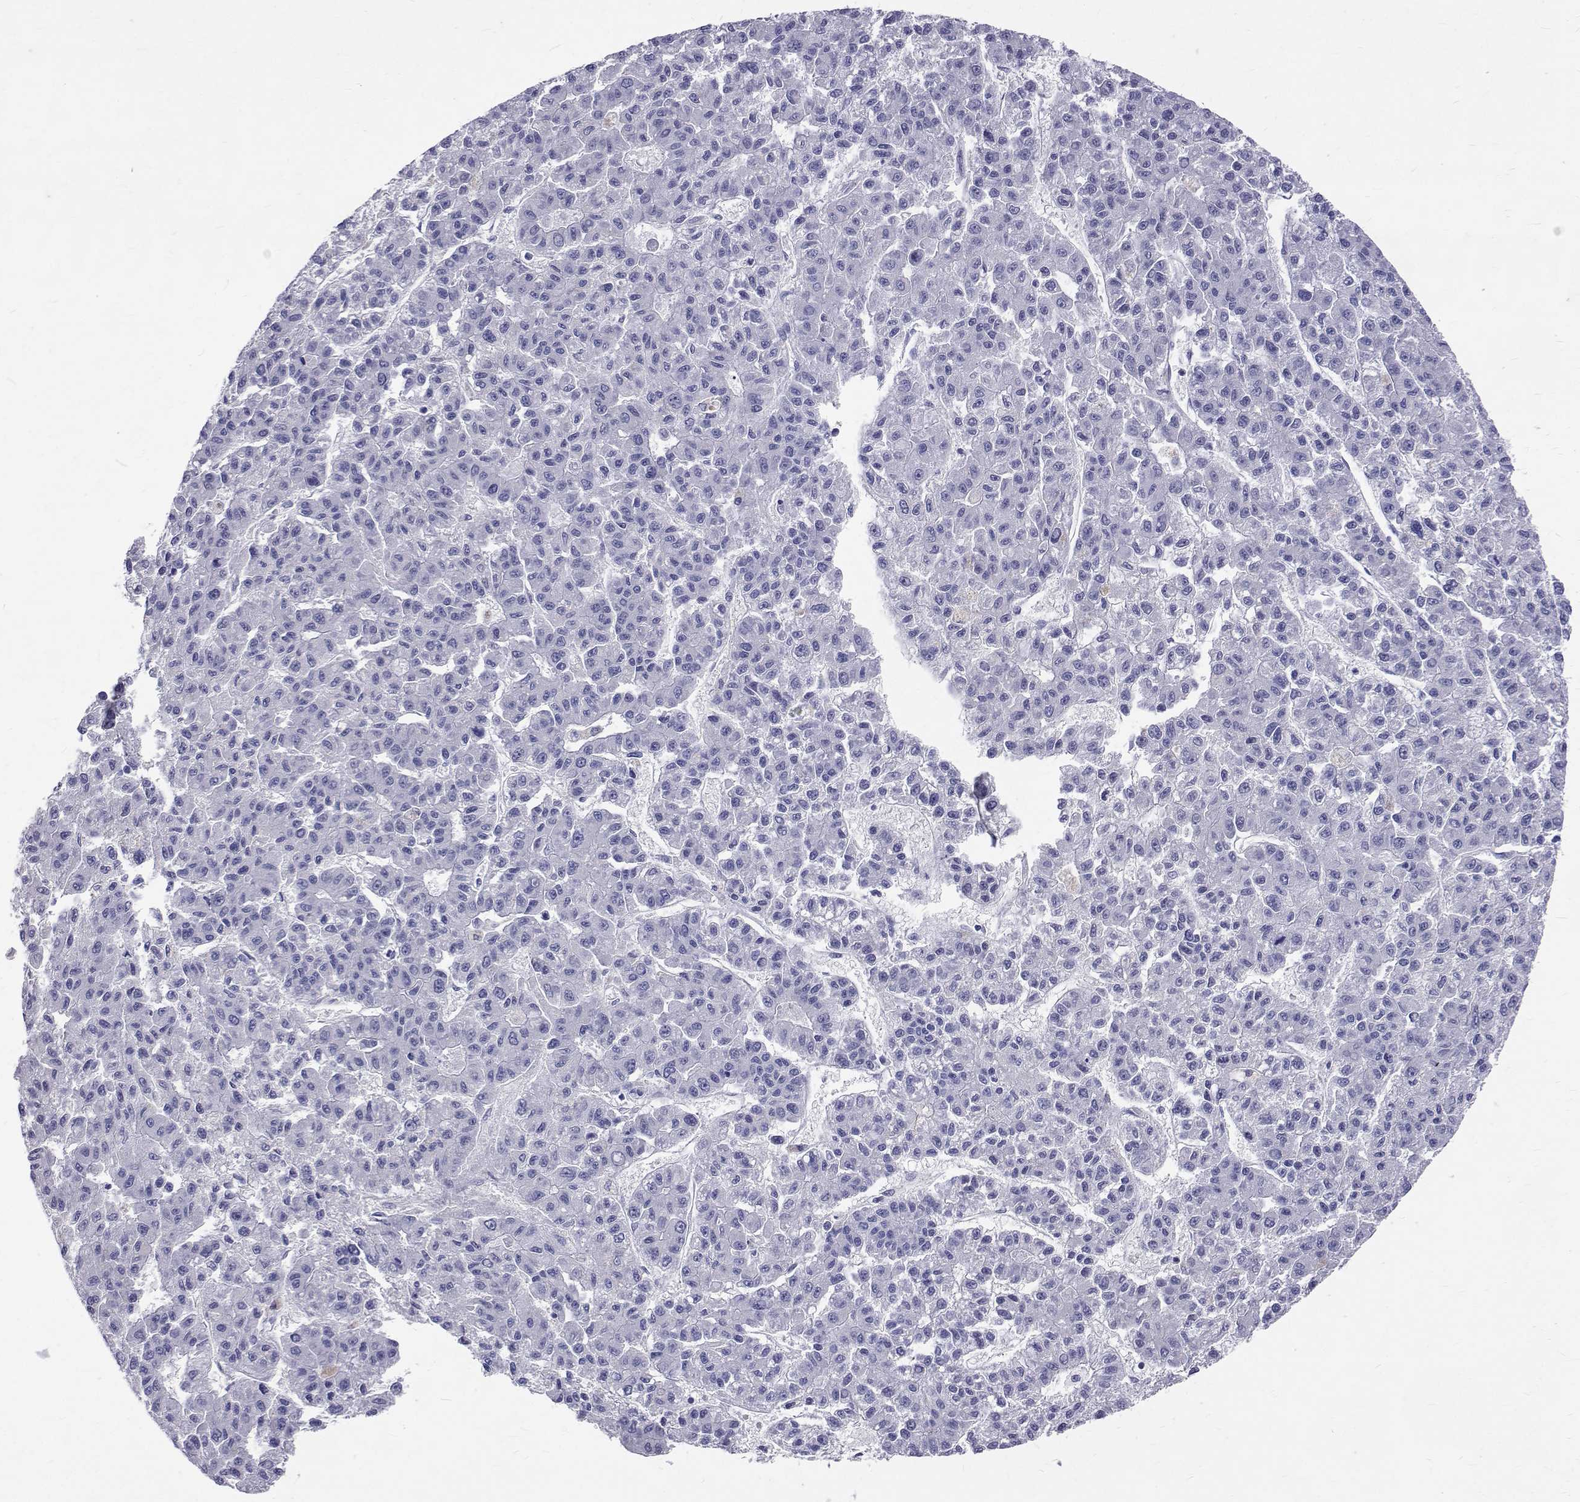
{"staining": {"intensity": "negative", "quantity": "none", "location": "none"}, "tissue": "liver cancer", "cell_type": "Tumor cells", "image_type": "cancer", "snomed": [{"axis": "morphology", "description": "Carcinoma, Hepatocellular, NOS"}, {"axis": "topography", "description": "Liver"}], "caption": "Immunohistochemistry (IHC) image of neoplastic tissue: human liver hepatocellular carcinoma stained with DAB (3,3'-diaminobenzidine) exhibits no significant protein staining in tumor cells.", "gene": "OPRPN", "patient": {"sex": "male", "age": 70}}